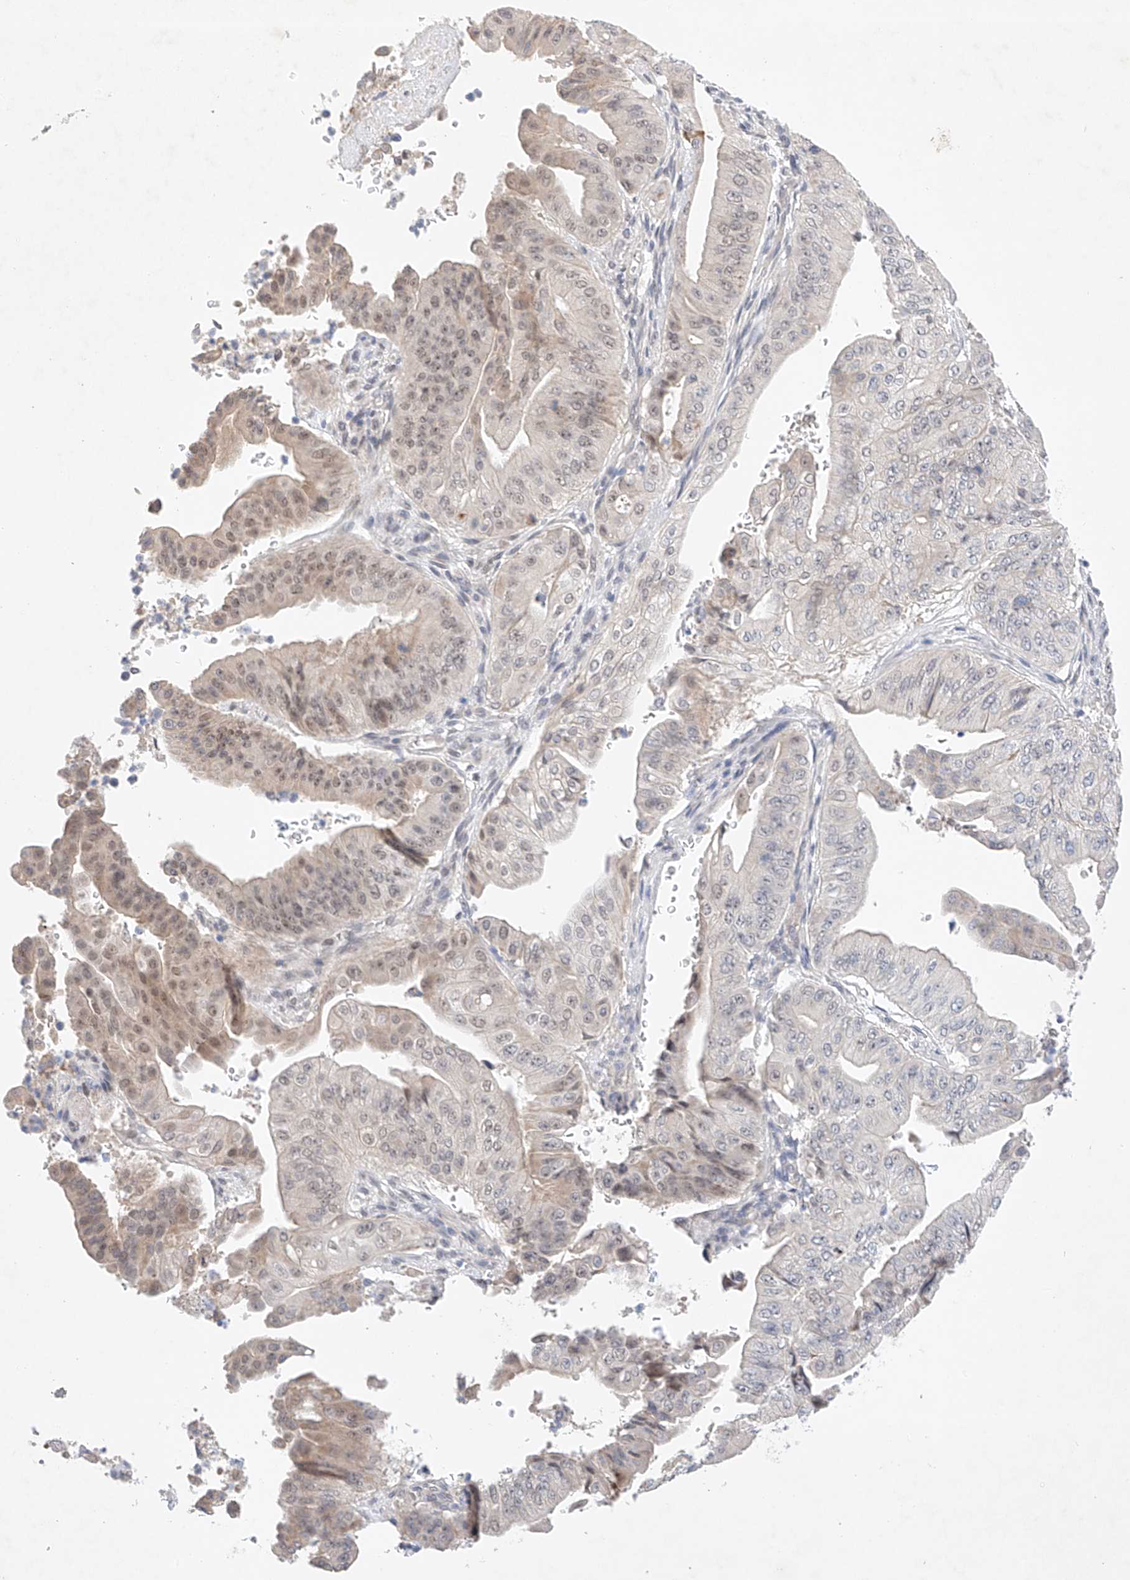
{"staining": {"intensity": "weak", "quantity": "25%-75%", "location": "nuclear"}, "tissue": "pancreatic cancer", "cell_type": "Tumor cells", "image_type": "cancer", "snomed": [{"axis": "morphology", "description": "Adenocarcinoma, NOS"}, {"axis": "topography", "description": "Pancreas"}], "caption": "Approximately 25%-75% of tumor cells in adenocarcinoma (pancreatic) reveal weak nuclear protein expression as visualized by brown immunohistochemical staining.", "gene": "IL22RA2", "patient": {"sex": "female", "age": 77}}